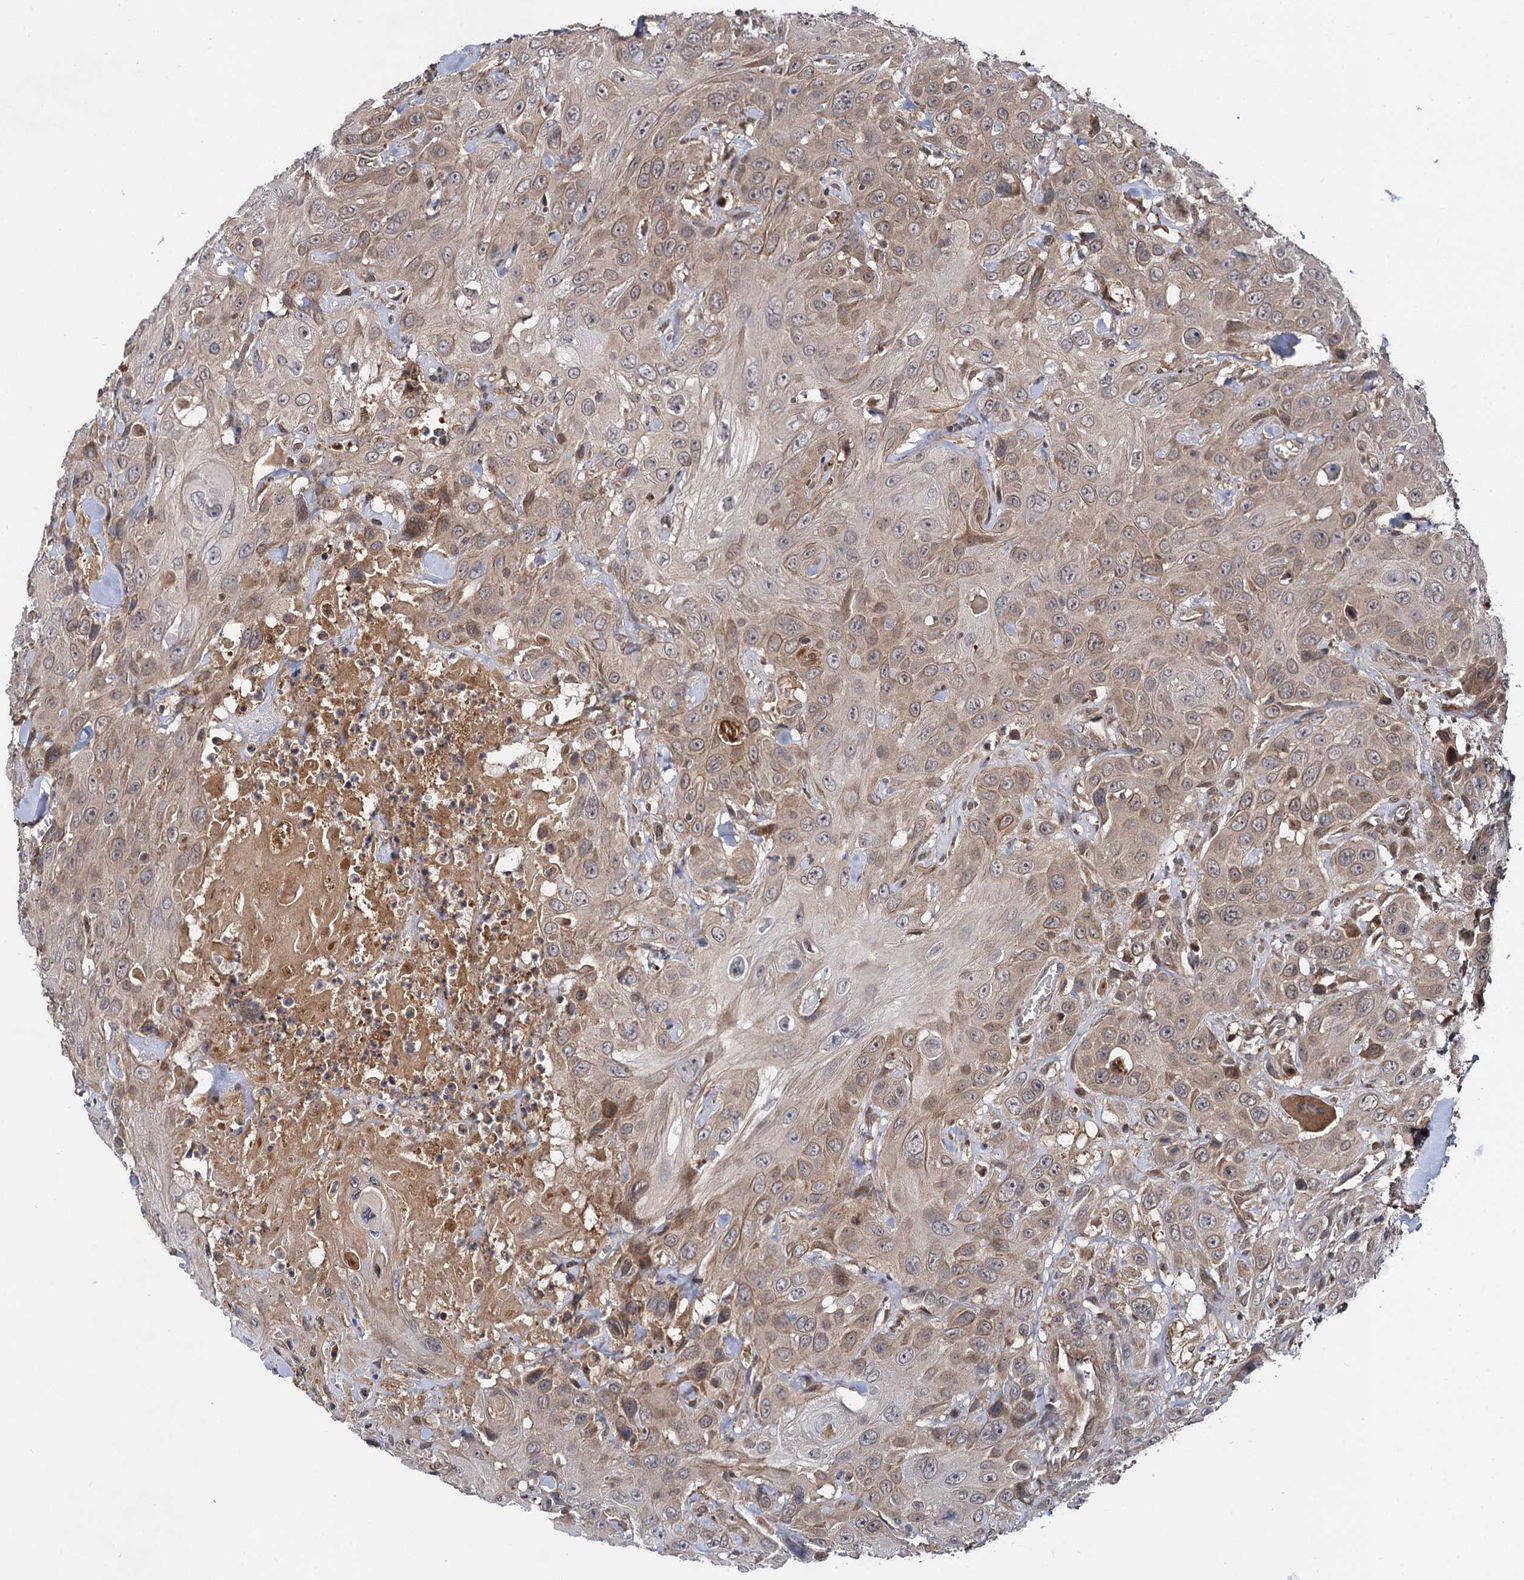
{"staining": {"intensity": "weak", "quantity": ">75%", "location": "cytoplasmic/membranous"}, "tissue": "head and neck cancer", "cell_type": "Tumor cells", "image_type": "cancer", "snomed": [{"axis": "morphology", "description": "Squamous cell carcinoma, NOS"}, {"axis": "topography", "description": "Head-Neck"}], "caption": "Tumor cells show weak cytoplasmic/membranous expression in approximately >75% of cells in head and neck cancer. Ihc stains the protein of interest in brown and the nuclei are stained blue.", "gene": "SELENOP", "patient": {"sex": "male", "age": 81}}